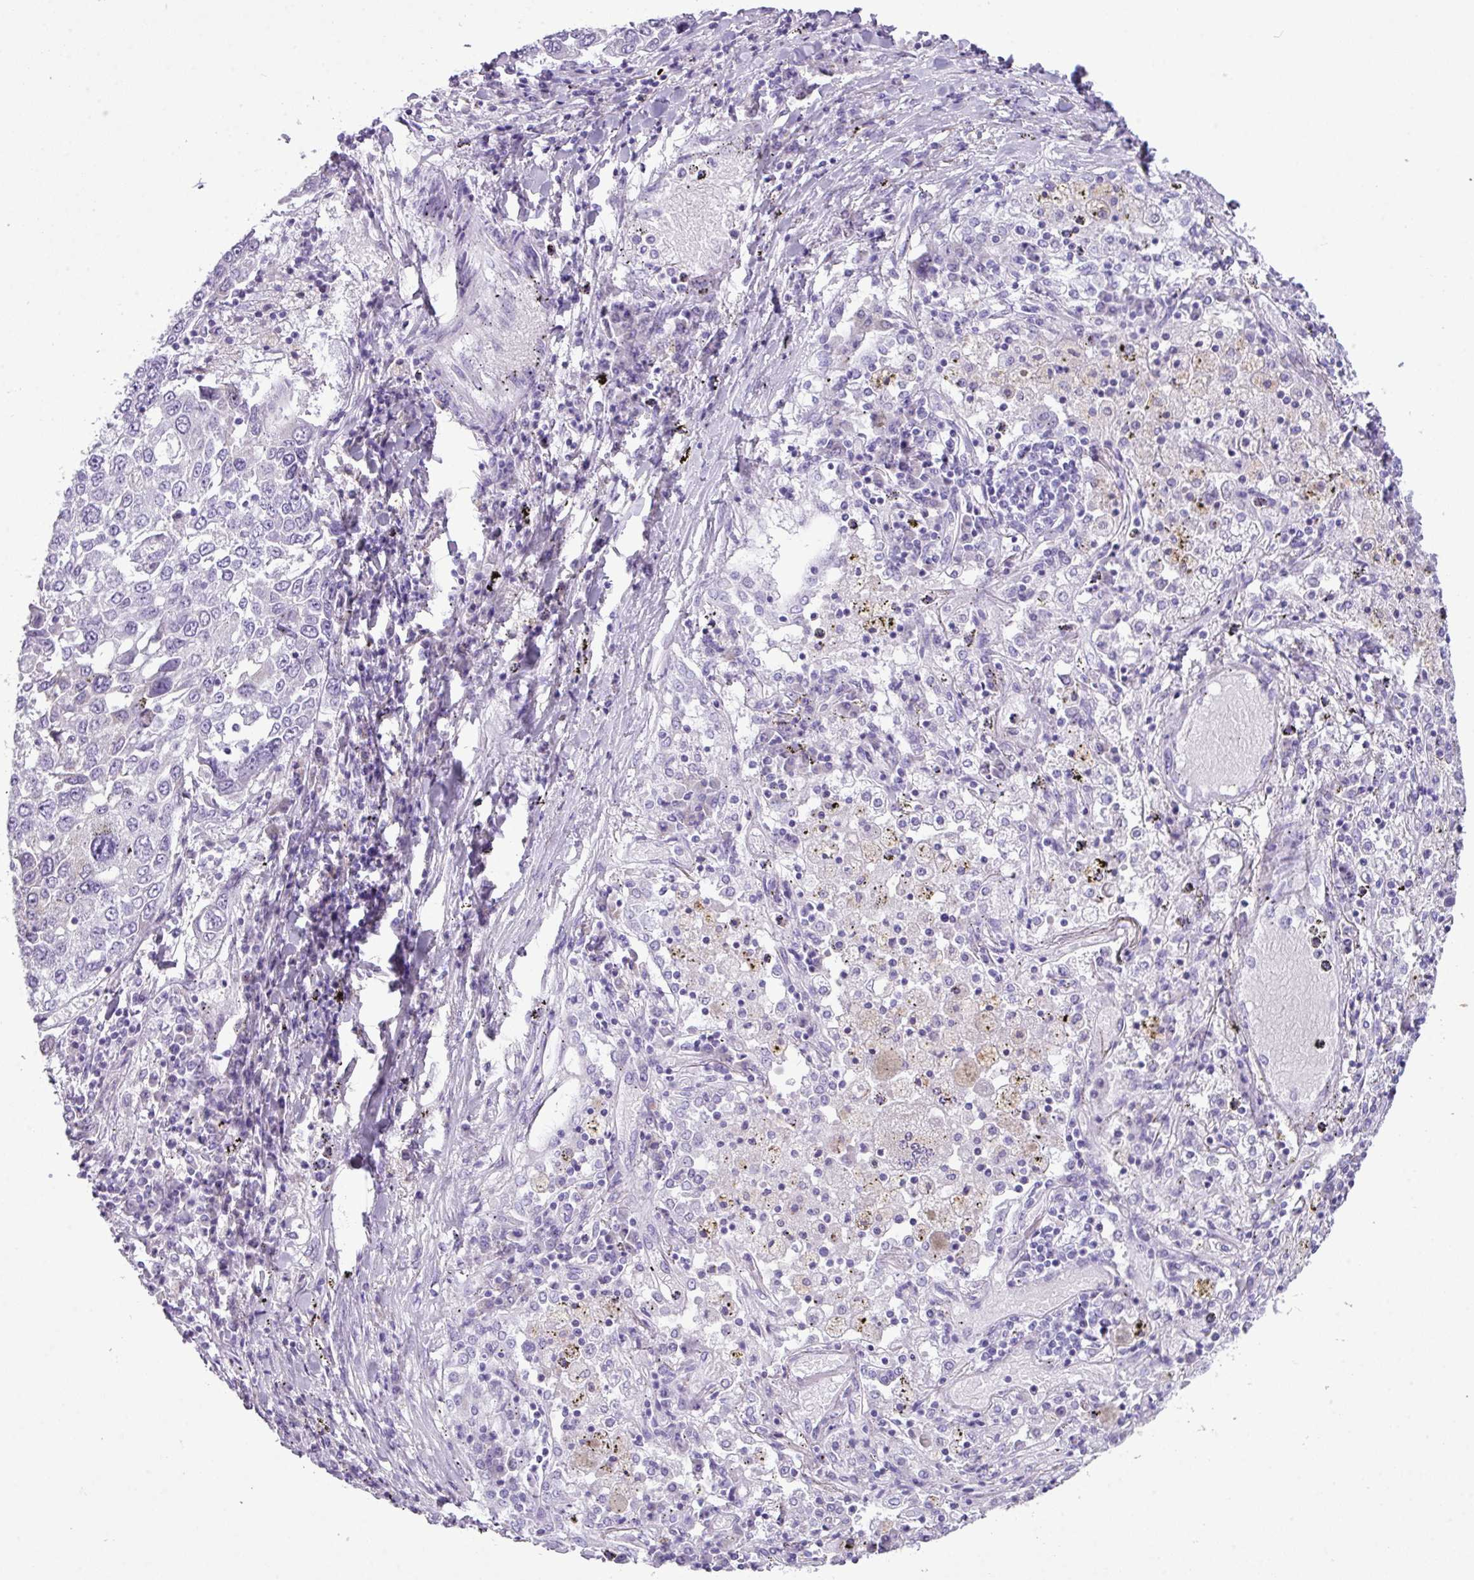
{"staining": {"intensity": "negative", "quantity": "none", "location": "none"}, "tissue": "lung cancer", "cell_type": "Tumor cells", "image_type": "cancer", "snomed": [{"axis": "morphology", "description": "Squamous cell carcinoma, NOS"}, {"axis": "topography", "description": "Lung"}], "caption": "High power microscopy micrograph of an IHC histopathology image of squamous cell carcinoma (lung), revealing no significant staining in tumor cells.", "gene": "AGO3", "patient": {"sex": "male", "age": 65}}